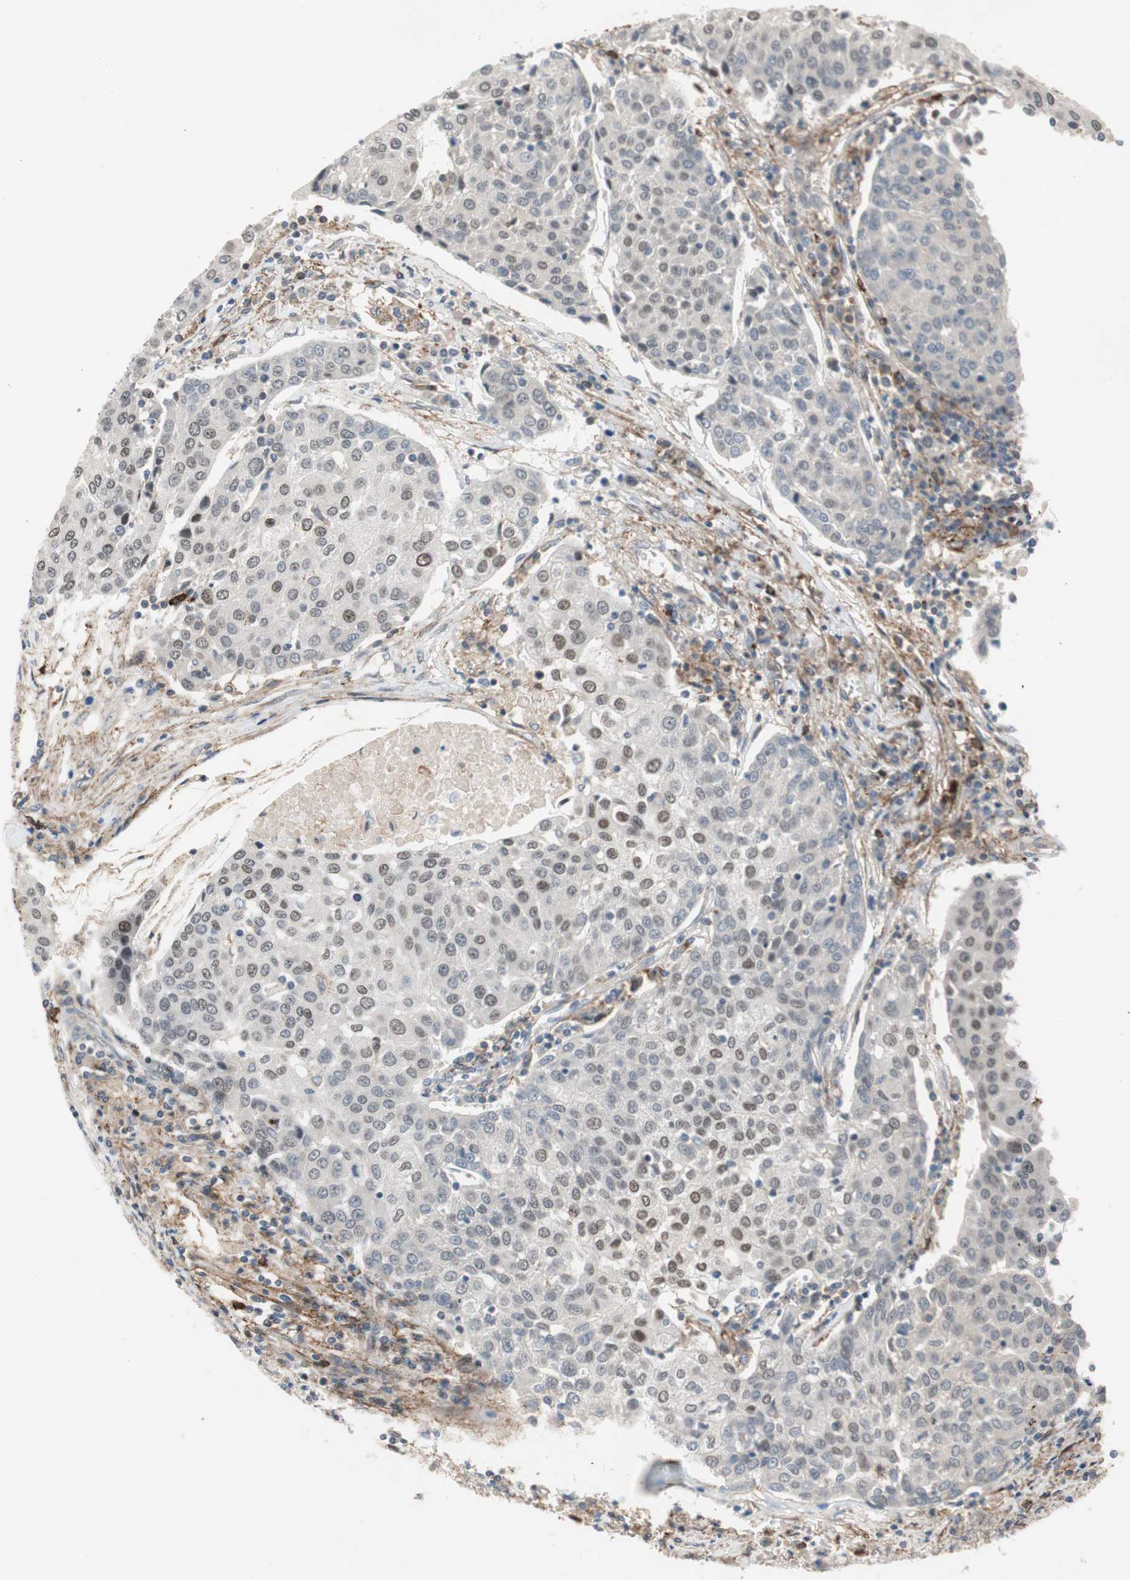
{"staining": {"intensity": "moderate", "quantity": "<25%", "location": "nuclear"}, "tissue": "urothelial cancer", "cell_type": "Tumor cells", "image_type": "cancer", "snomed": [{"axis": "morphology", "description": "Urothelial carcinoma, High grade"}, {"axis": "topography", "description": "Urinary bladder"}], "caption": "Protein analysis of high-grade urothelial carcinoma tissue displays moderate nuclear expression in approximately <25% of tumor cells. The staining was performed using DAB (3,3'-diaminobenzidine), with brown indicating positive protein expression. Nuclei are stained blue with hematoxylin.", "gene": "GRHL1", "patient": {"sex": "female", "age": 85}}